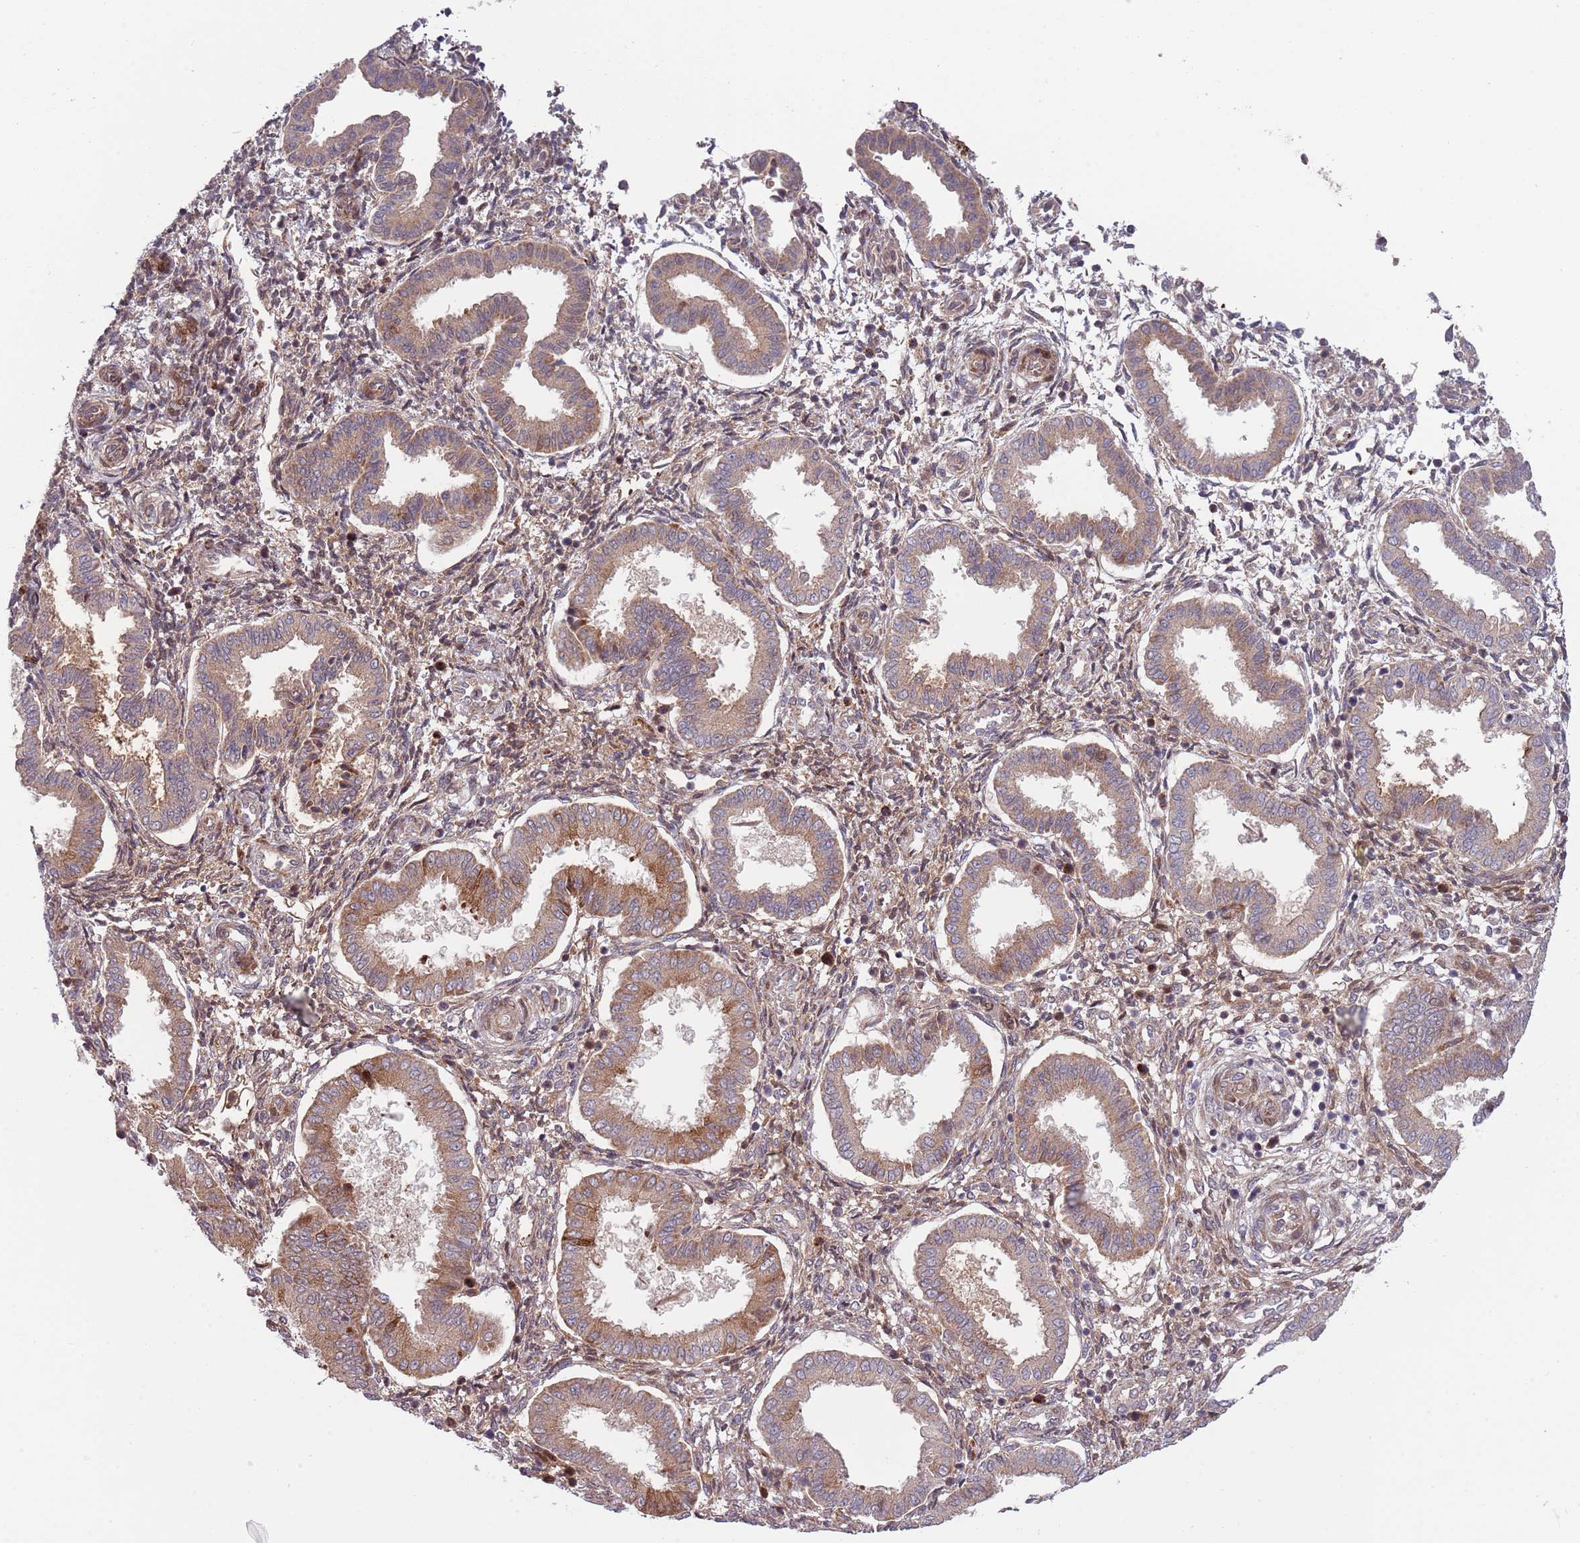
{"staining": {"intensity": "moderate", "quantity": "25%-75%", "location": "cytoplasmic/membranous"}, "tissue": "endometrium", "cell_type": "Cells in endometrial stroma", "image_type": "normal", "snomed": [{"axis": "morphology", "description": "Normal tissue, NOS"}, {"axis": "topography", "description": "Endometrium"}], "caption": "Immunohistochemical staining of benign human endometrium demonstrates 25%-75% levels of moderate cytoplasmic/membranous protein expression in about 25%-75% of cells in endometrial stroma. The protein of interest is stained brown, and the nuclei are stained in blue (DAB (3,3'-diaminobenzidine) IHC with brightfield microscopy, high magnification).", "gene": "NT5DC4", "patient": {"sex": "female", "age": 24}}